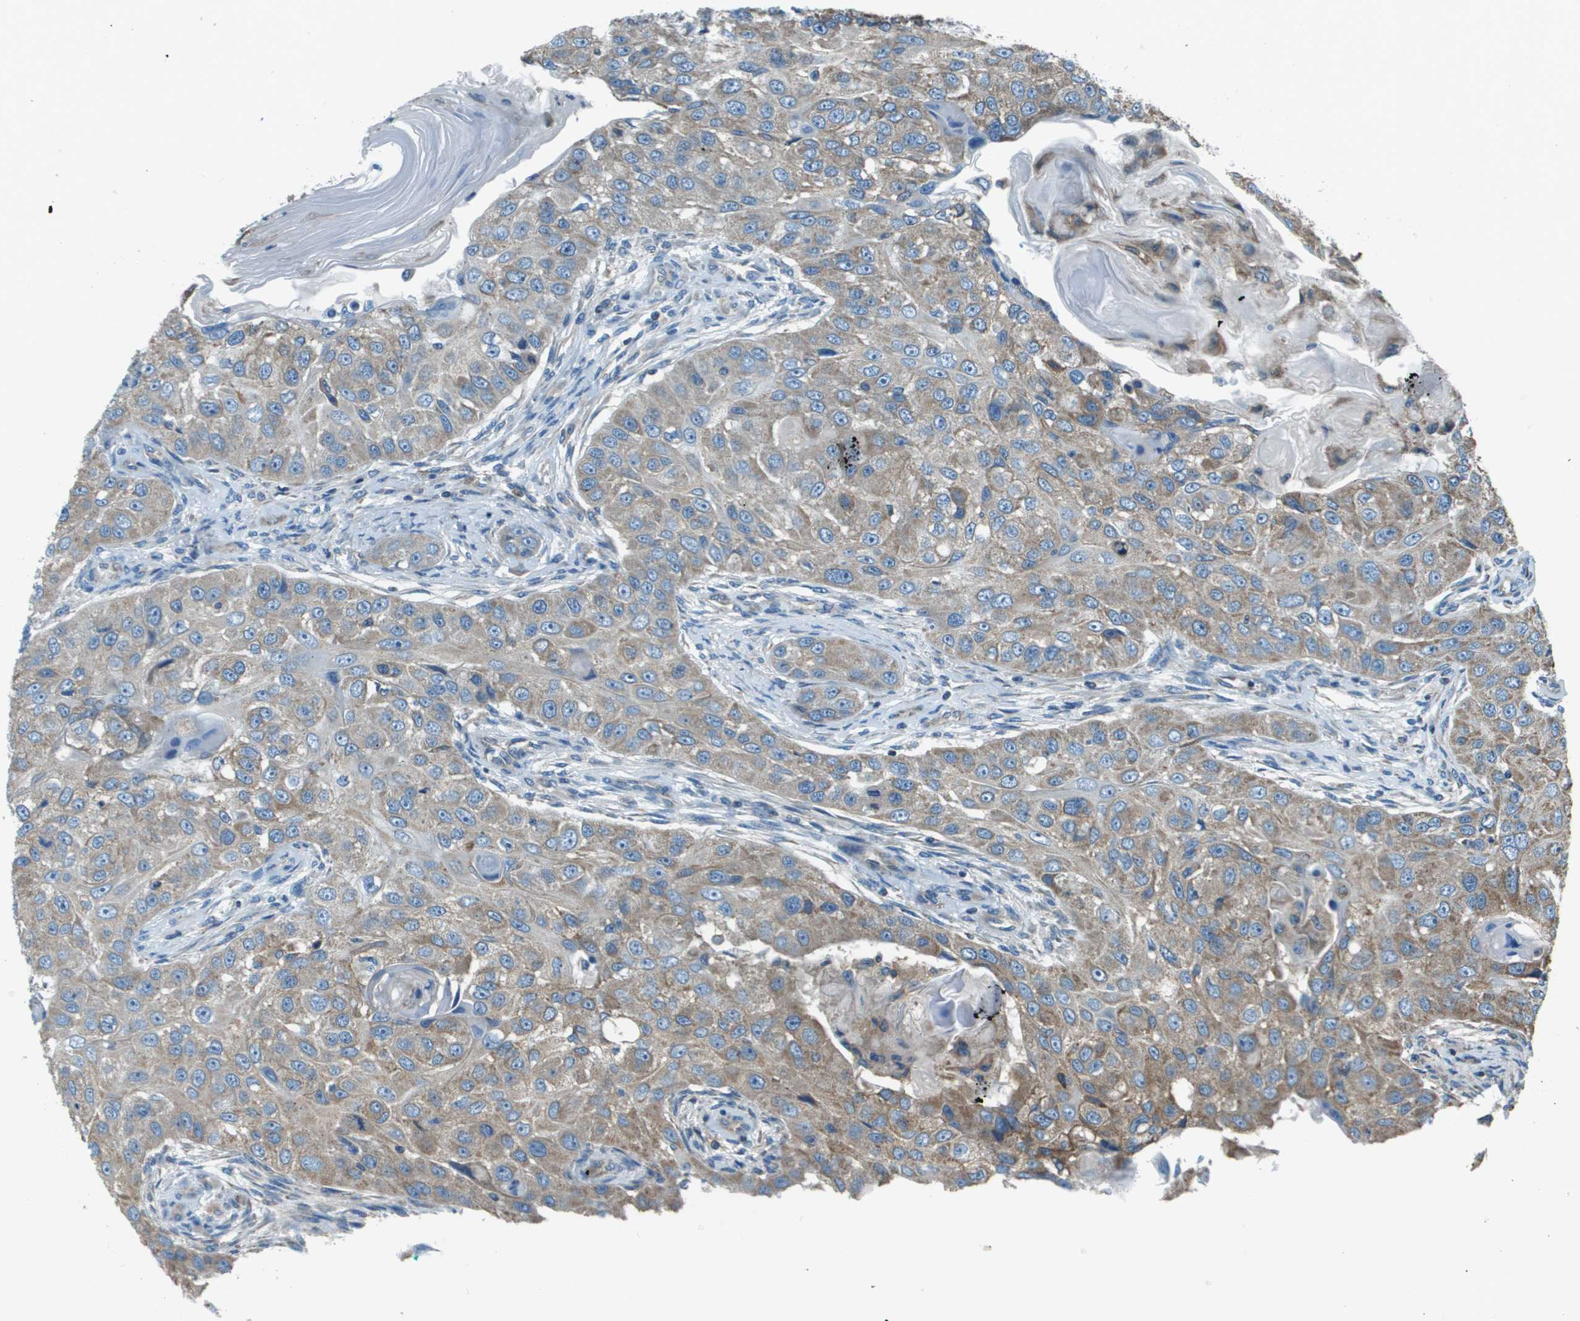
{"staining": {"intensity": "weak", "quantity": "<25%", "location": "cytoplasmic/membranous"}, "tissue": "head and neck cancer", "cell_type": "Tumor cells", "image_type": "cancer", "snomed": [{"axis": "morphology", "description": "Normal tissue, NOS"}, {"axis": "morphology", "description": "Squamous cell carcinoma, NOS"}, {"axis": "topography", "description": "Skeletal muscle"}, {"axis": "topography", "description": "Head-Neck"}], "caption": "A photomicrograph of head and neck cancer stained for a protein shows no brown staining in tumor cells.", "gene": "TMEM51", "patient": {"sex": "male", "age": 51}}